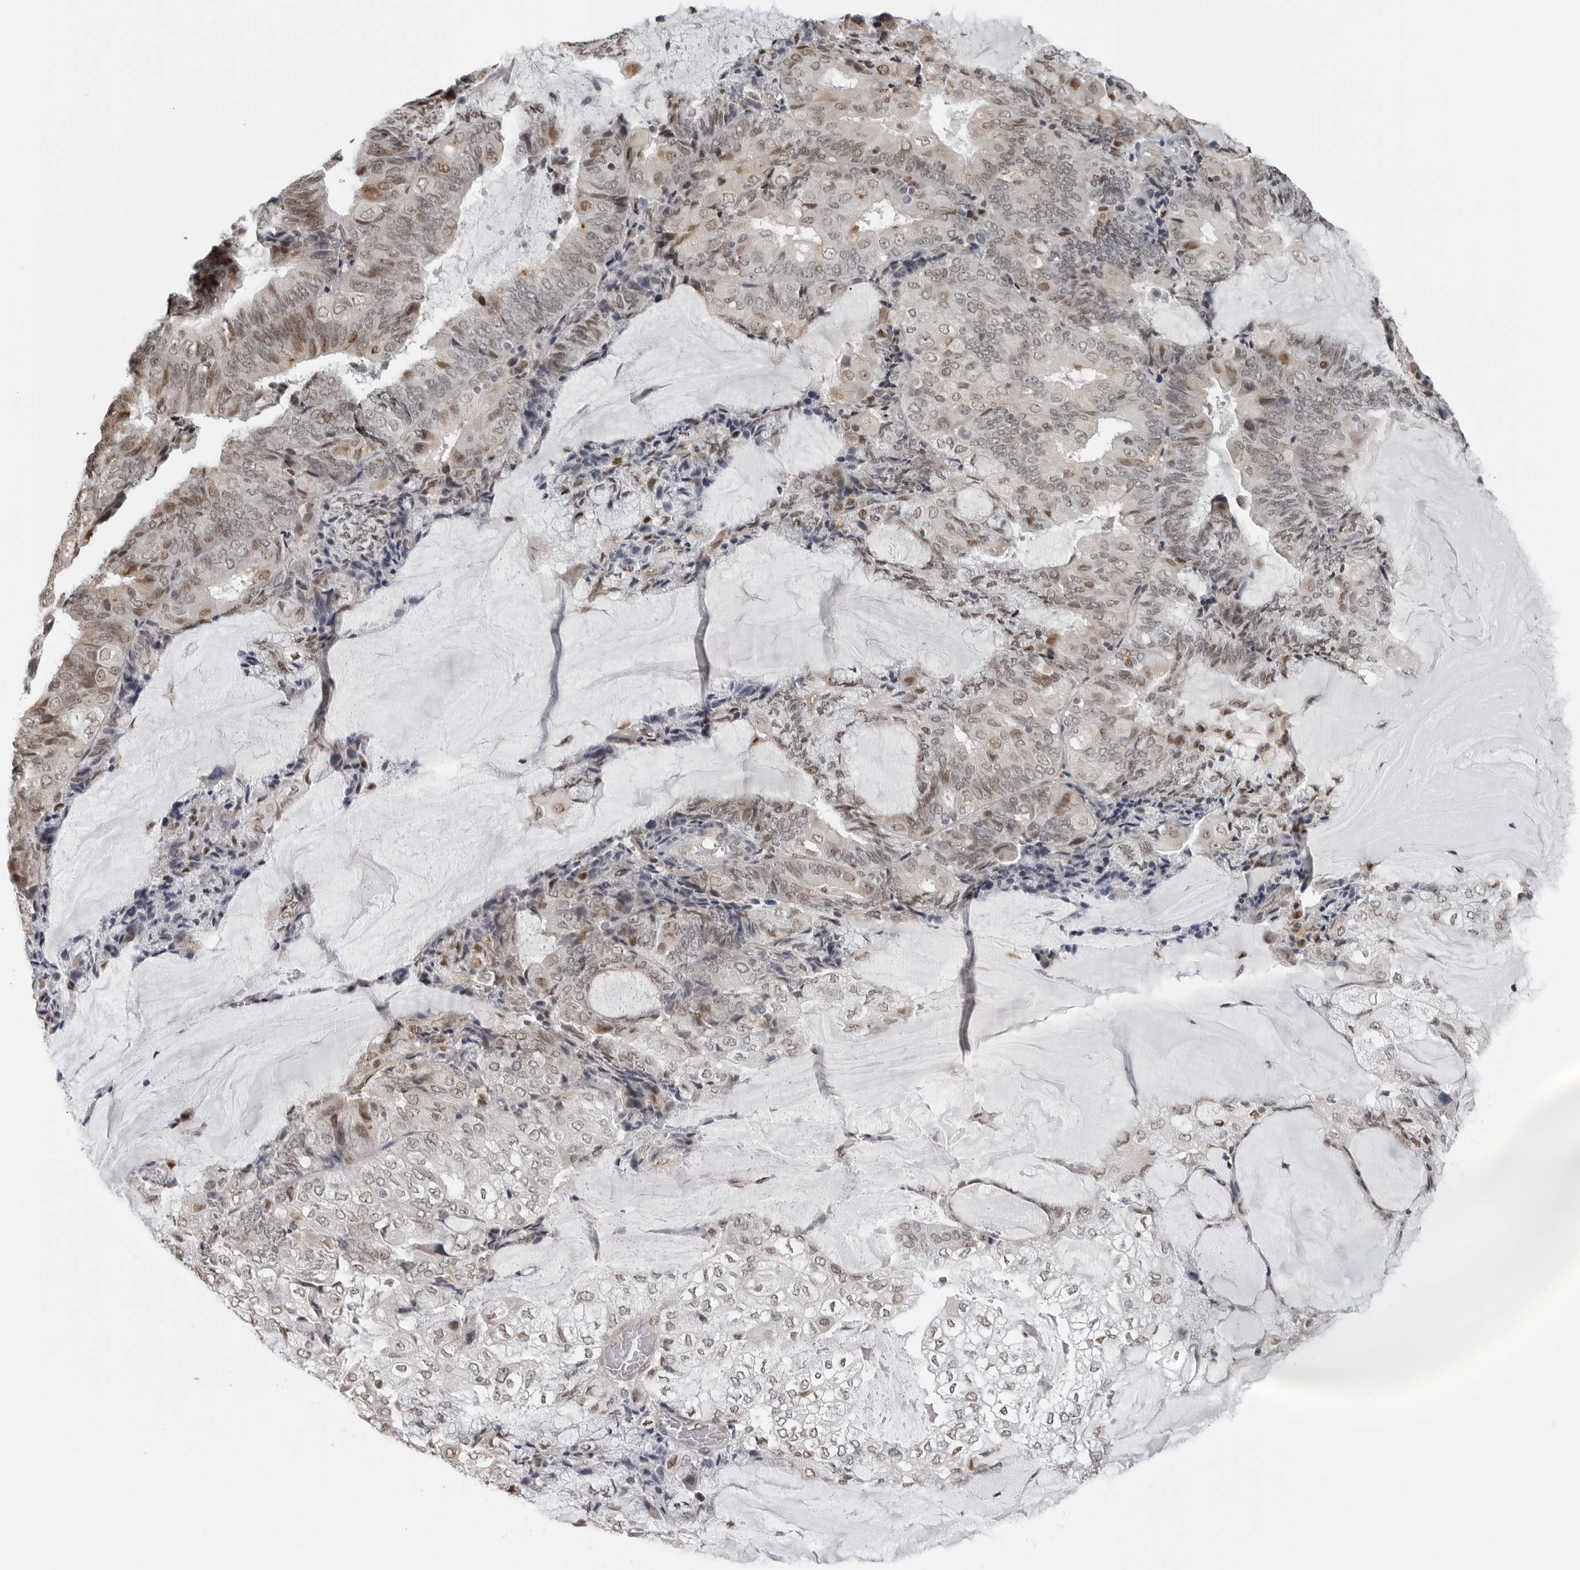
{"staining": {"intensity": "moderate", "quantity": "25%-75%", "location": "nuclear"}, "tissue": "endometrial cancer", "cell_type": "Tumor cells", "image_type": "cancer", "snomed": [{"axis": "morphology", "description": "Adenocarcinoma, NOS"}, {"axis": "topography", "description": "Endometrium"}], "caption": "Immunohistochemistry (IHC) image of endometrial cancer stained for a protein (brown), which reveals medium levels of moderate nuclear positivity in approximately 25%-75% of tumor cells.", "gene": "MAF", "patient": {"sex": "female", "age": 81}}